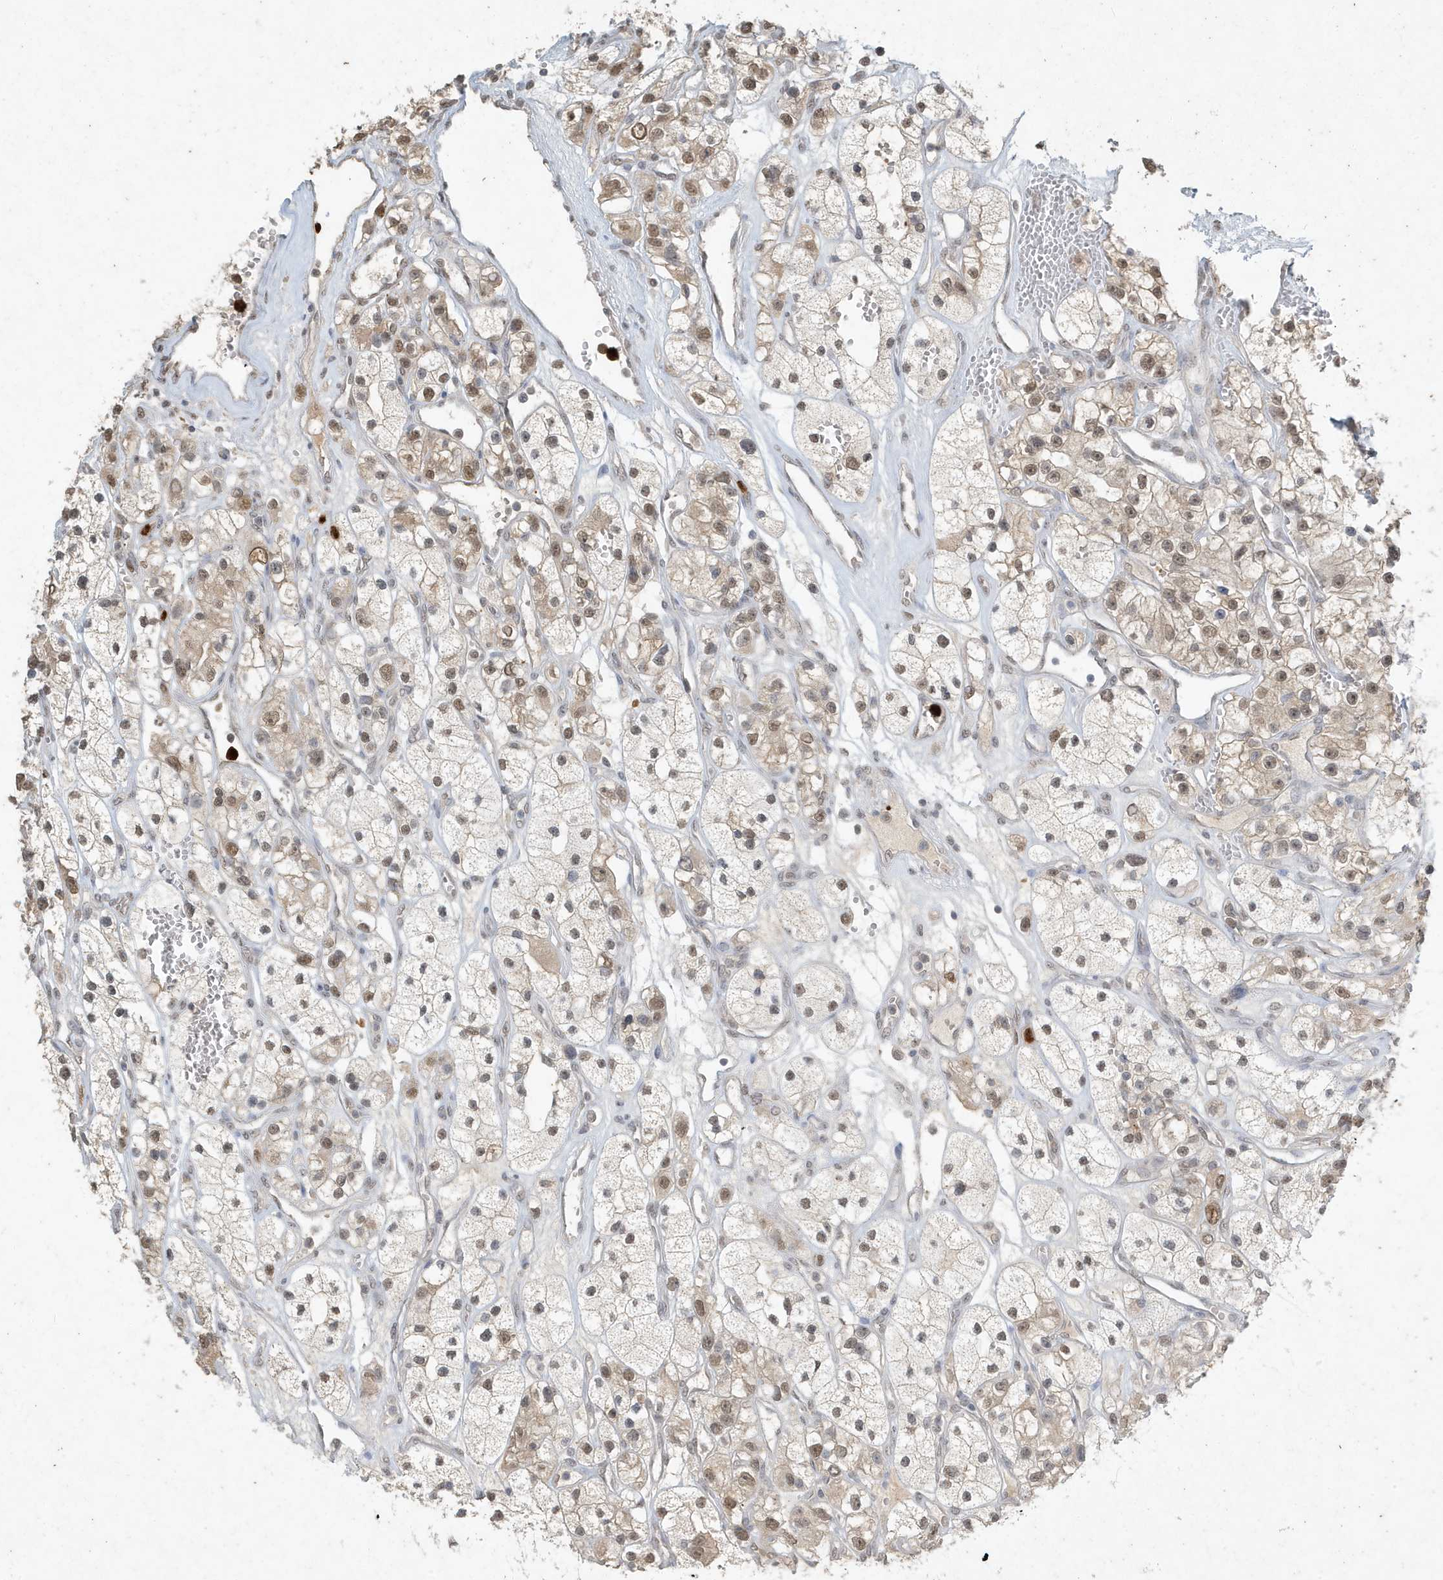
{"staining": {"intensity": "weak", "quantity": ">75%", "location": "cytoplasmic/membranous,nuclear"}, "tissue": "renal cancer", "cell_type": "Tumor cells", "image_type": "cancer", "snomed": [{"axis": "morphology", "description": "Adenocarcinoma, NOS"}, {"axis": "topography", "description": "Kidney"}], "caption": "Immunohistochemical staining of adenocarcinoma (renal) exhibits weak cytoplasmic/membranous and nuclear protein positivity in approximately >75% of tumor cells. The protein of interest is stained brown, and the nuclei are stained in blue (DAB (3,3'-diaminobenzidine) IHC with brightfield microscopy, high magnification).", "gene": "DEFA1", "patient": {"sex": "female", "age": 57}}